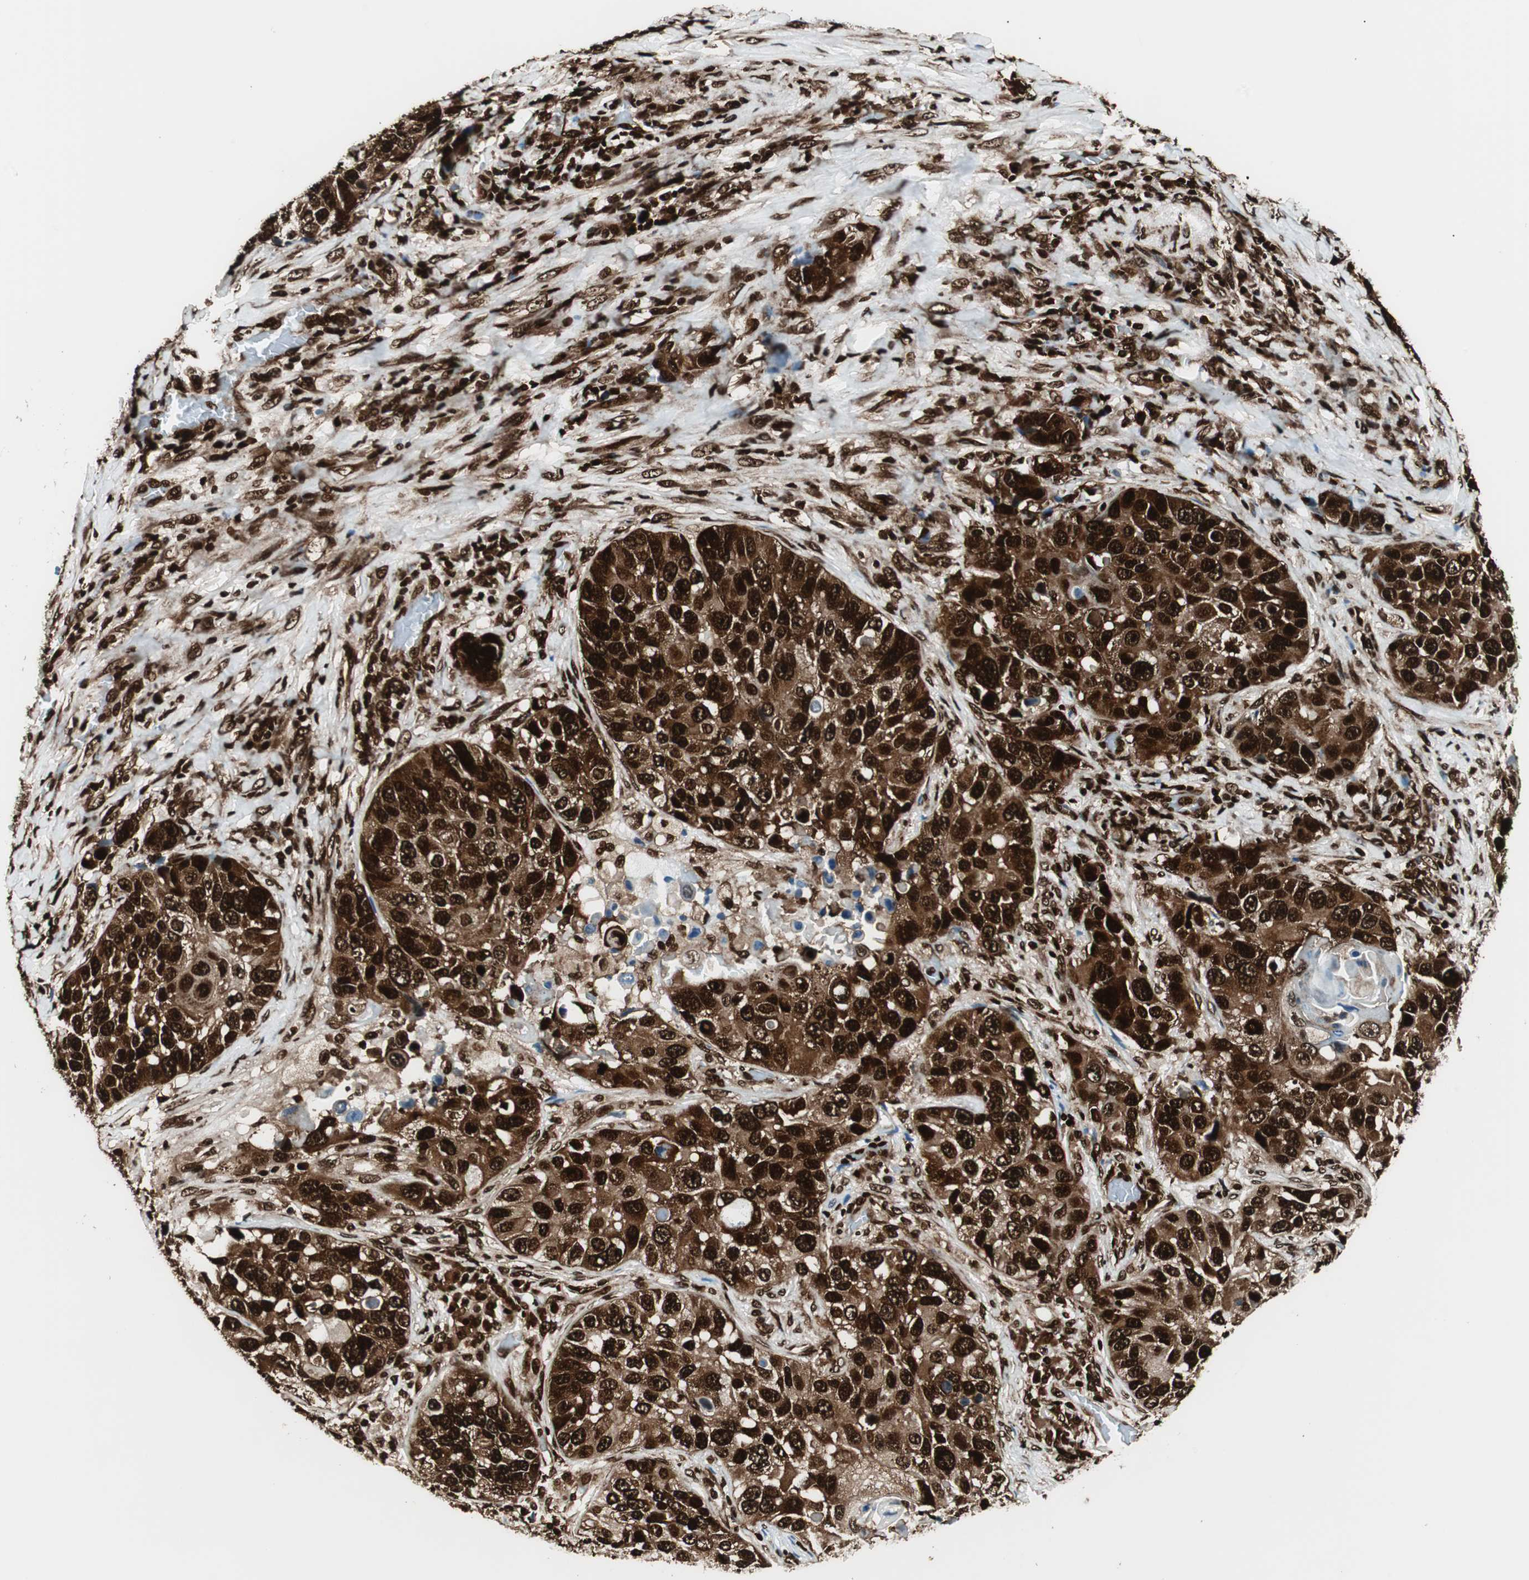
{"staining": {"intensity": "strong", "quantity": ">75%", "location": "cytoplasmic/membranous,nuclear"}, "tissue": "lung cancer", "cell_type": "Tumor cells", "image_type": "cancer", "snomed": [{"axis": "morphology", "description": "Squamous cell carcinoma, NOS"}, {"axis": "topography", "description": "Lung"}], "caption": "This is an image of IHC staining of squamous cell carcinoma (lung), which shows strong expression in the cytoplasmic/membranous and nuclear of tumor cells.", "gene": "EWSR1", "patient": {"sex": "male", "age": 57}}